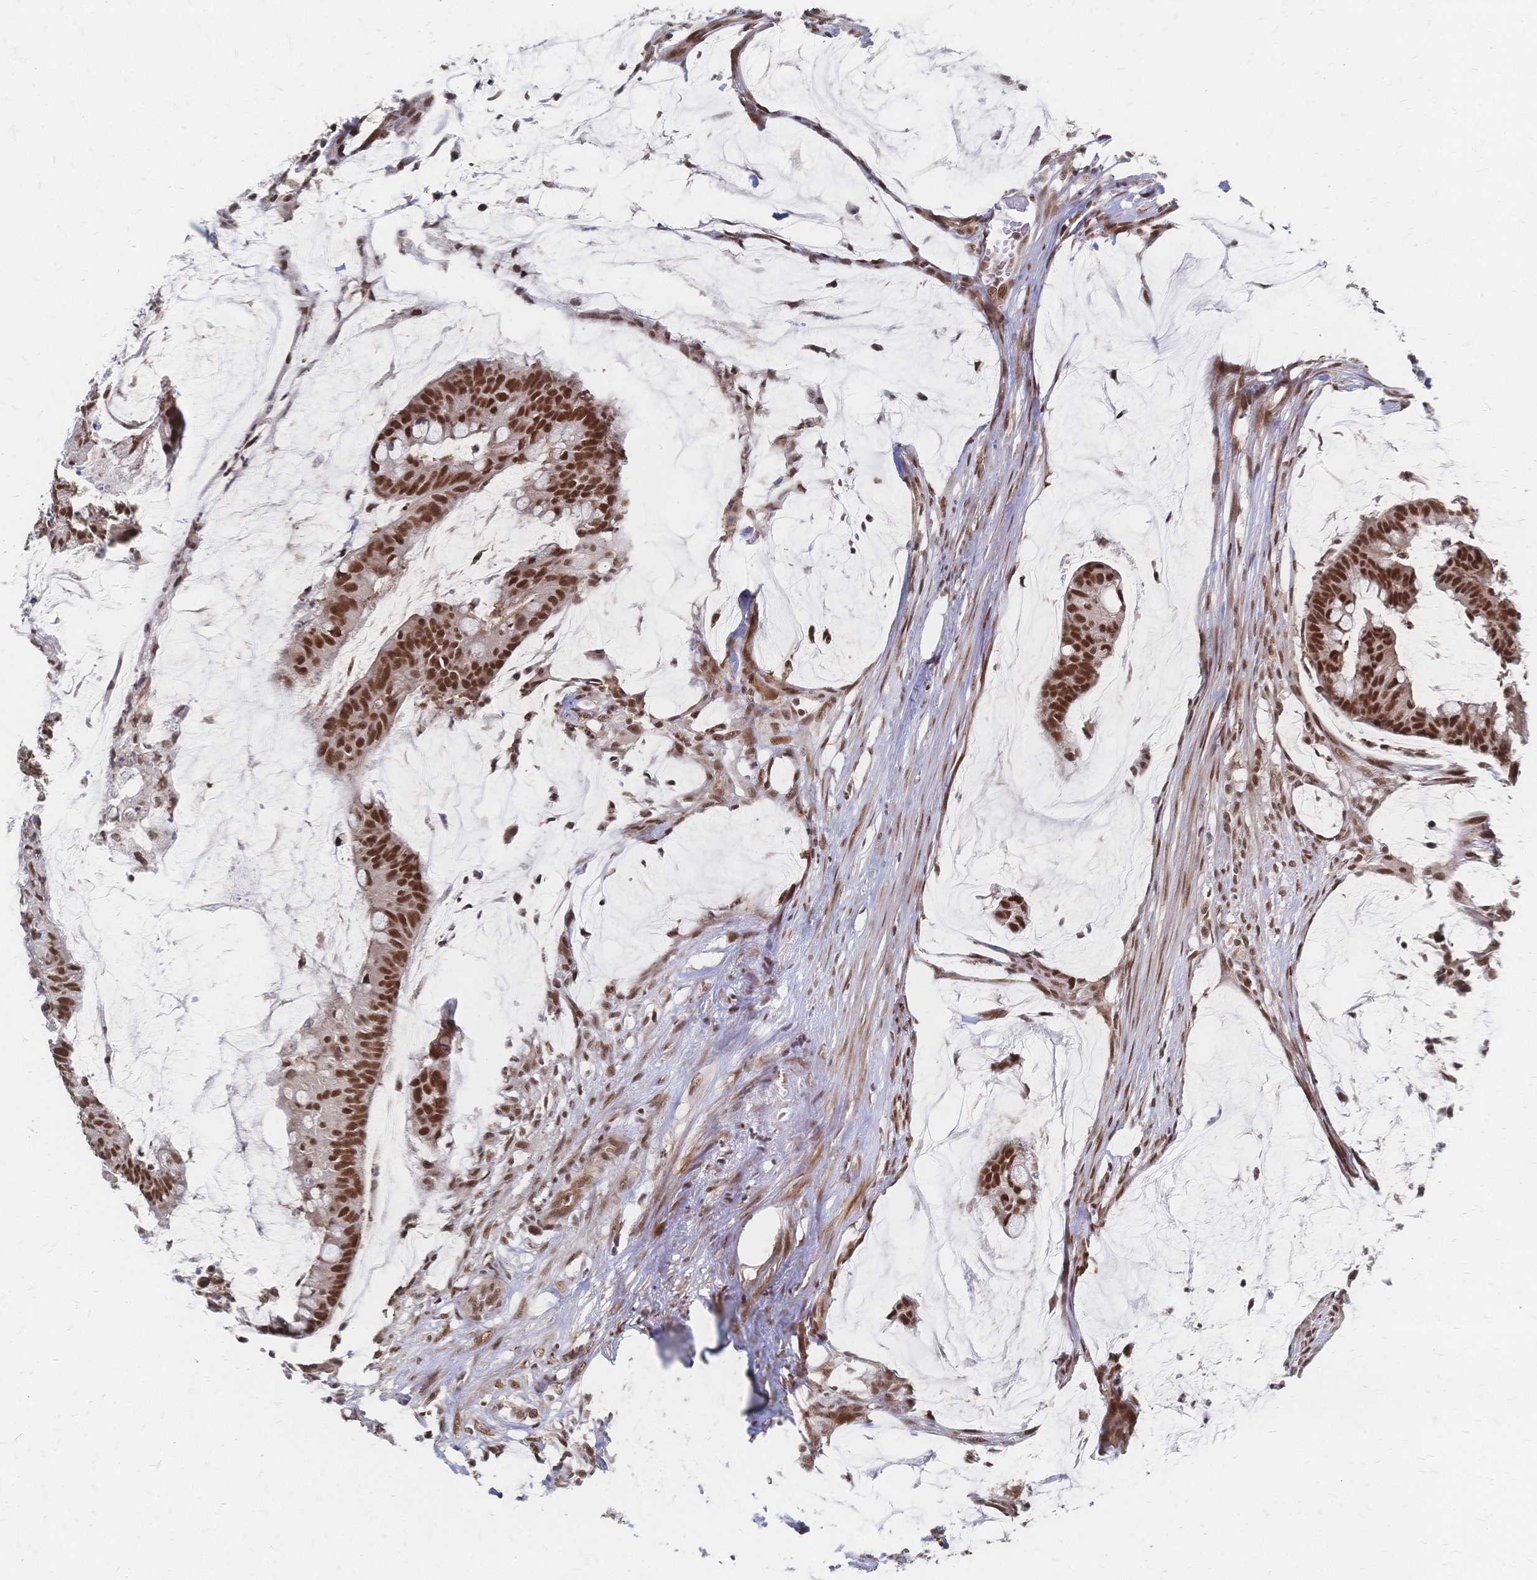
{"staining": {"intensity": "strong", "quantity": ">75%", "location": "nuclear"}, "tissue": "colorectal cancer", "cell_type": "Tumor cells", "image_type": "cancer", "snomed": [{"axis": "morphology", "description": "Adenocarcinoma, NOS"}, {"axis": "topography", "description": "Colon"}], "caption": "IHC of adenocarcinoma (colorectal) displays high levels of strong nuclear positivity in about >75% of tumor cells. (Brightfield microscopy of DAB IHC at high magnification).", "gene": "NELFA", "patient": {"sex": "male", "age": 62}}